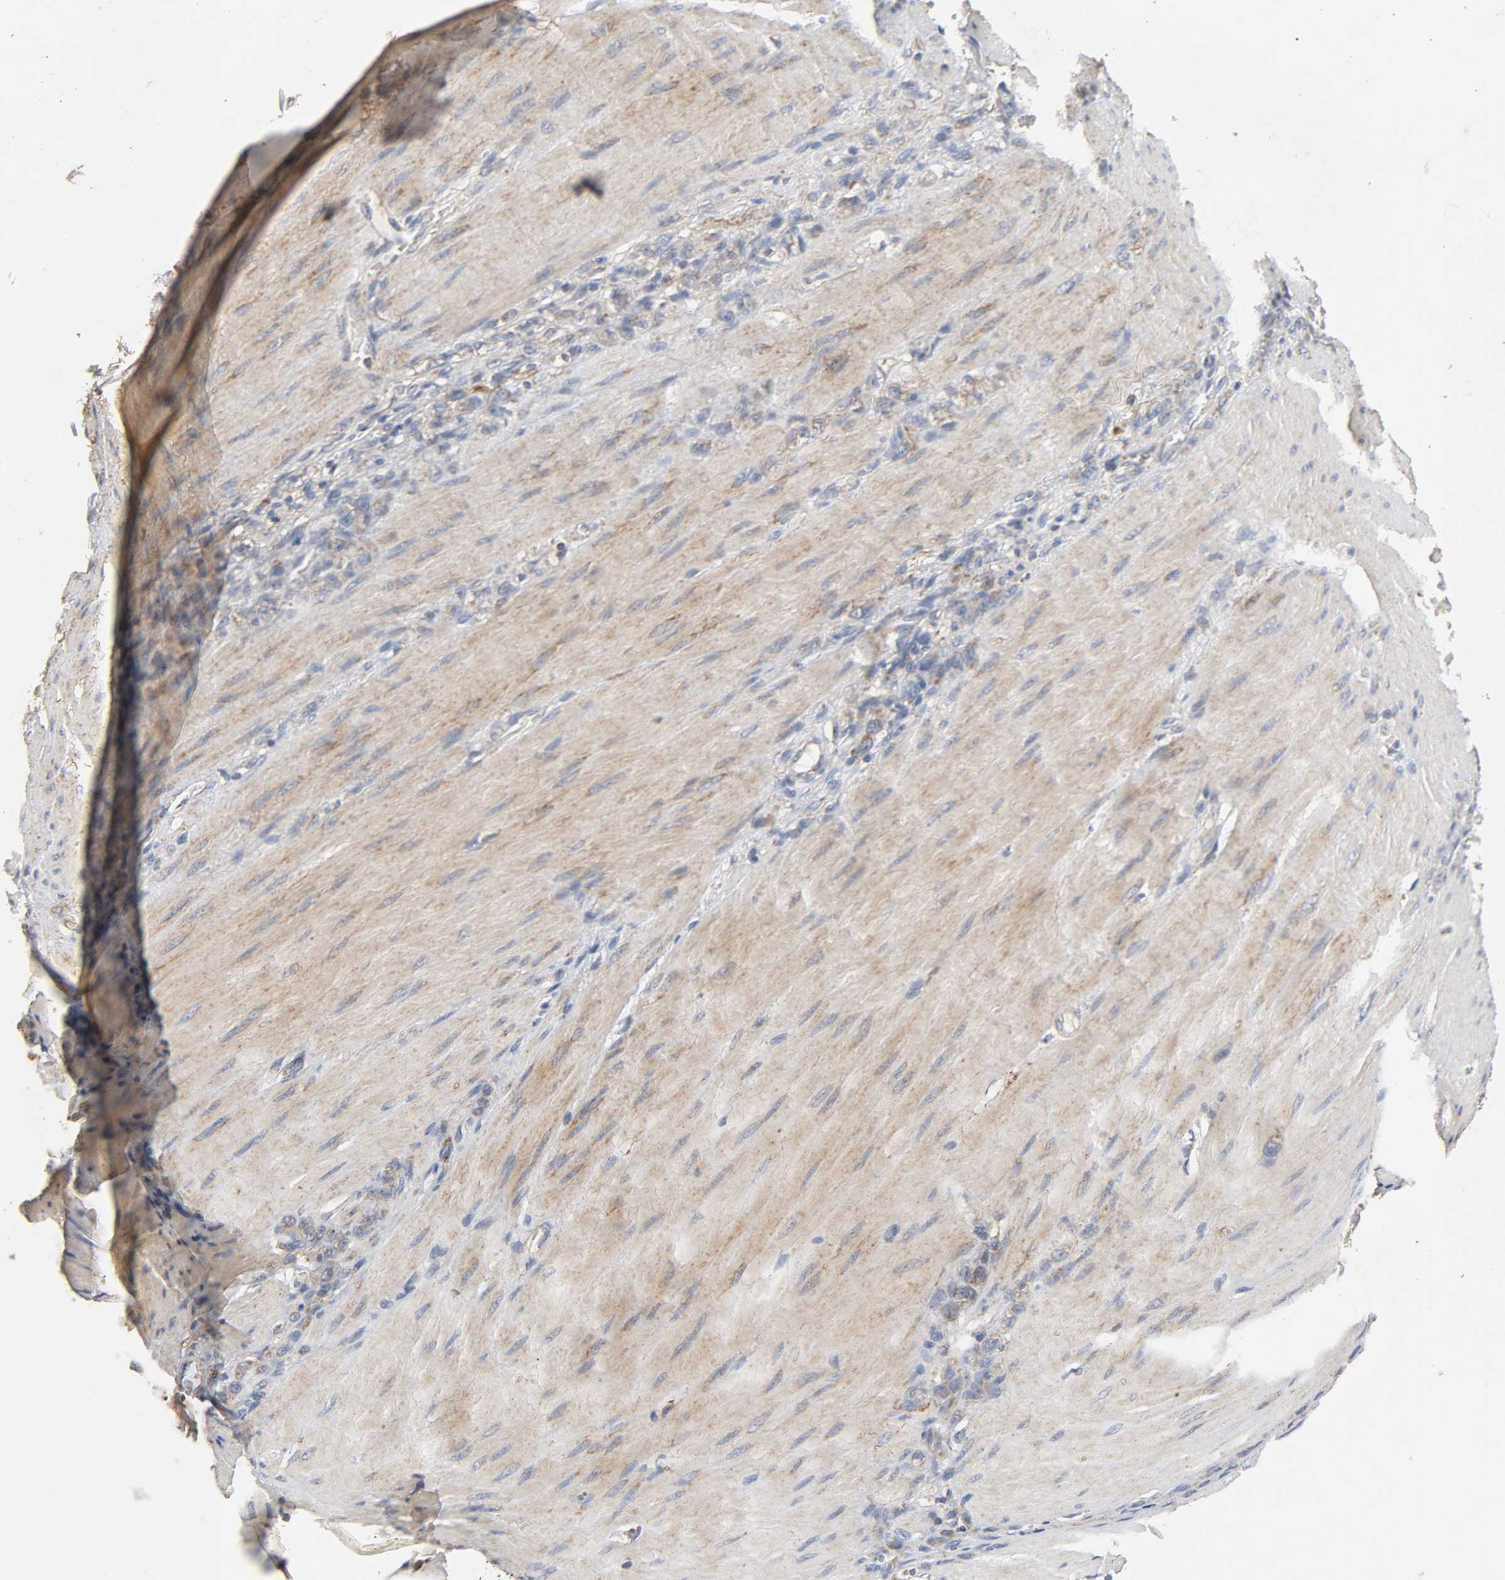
{"staining": {"intensity": "weak", "quantity": "<25%", "location": "cytoplasmic/membranous"}, "tissue": "stomach cancer", "cell_type": "Tumor cells", "image_type": "cancer", "snomed": [{"axis": "morphology", "description": "Adenocarcinoma, NOS"}, {"axis": "topography", "description": "Stomach"}], "caption": "IHC of human stomach adenocarcinoma shows no expression in tumor cells. (DAB (3,3'-diaminobenzidine) immunohistochemistry visualized using brightfield microscopy, high magnification).", "gene": "NDUFS3", "patient": {"sex": "male", "age": 82}}